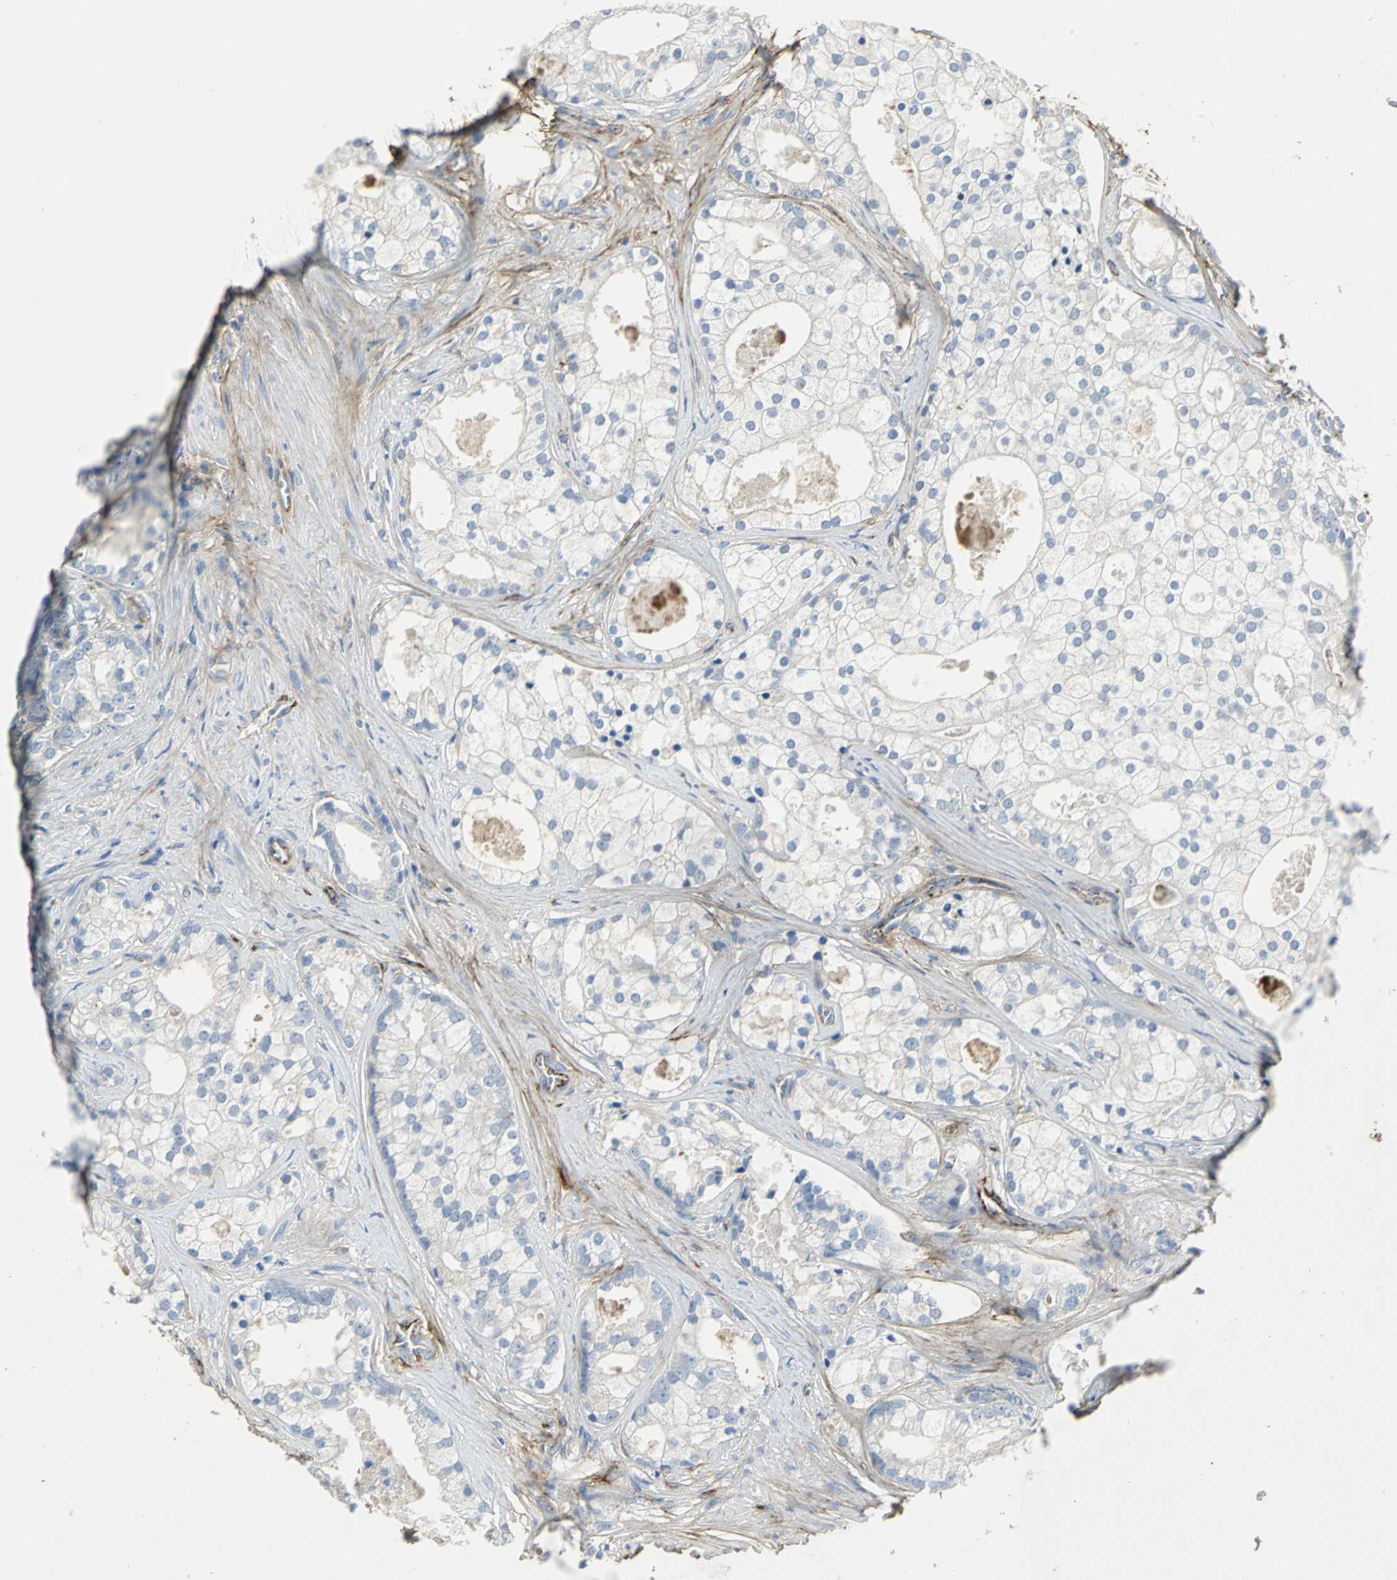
{"staining": {"intensity": "negative", "quantity": "none", "location": "none"}, "tissue": "prostate cancer", "cell_type": "Tumor cells", "image_type": "cancer", "snomed": [{"axis": "morphology", "description": "Adenocarcinoma, Low grade"}, {"axis": "topography", "description": "Prostate"}], "caption": "The image exhibits no significant positivity in tumor cells of prostate cancer (low-grade adenocarcinoma).", "gene": "EFNB3", "patient": {"sex": "male", "age": 58}}